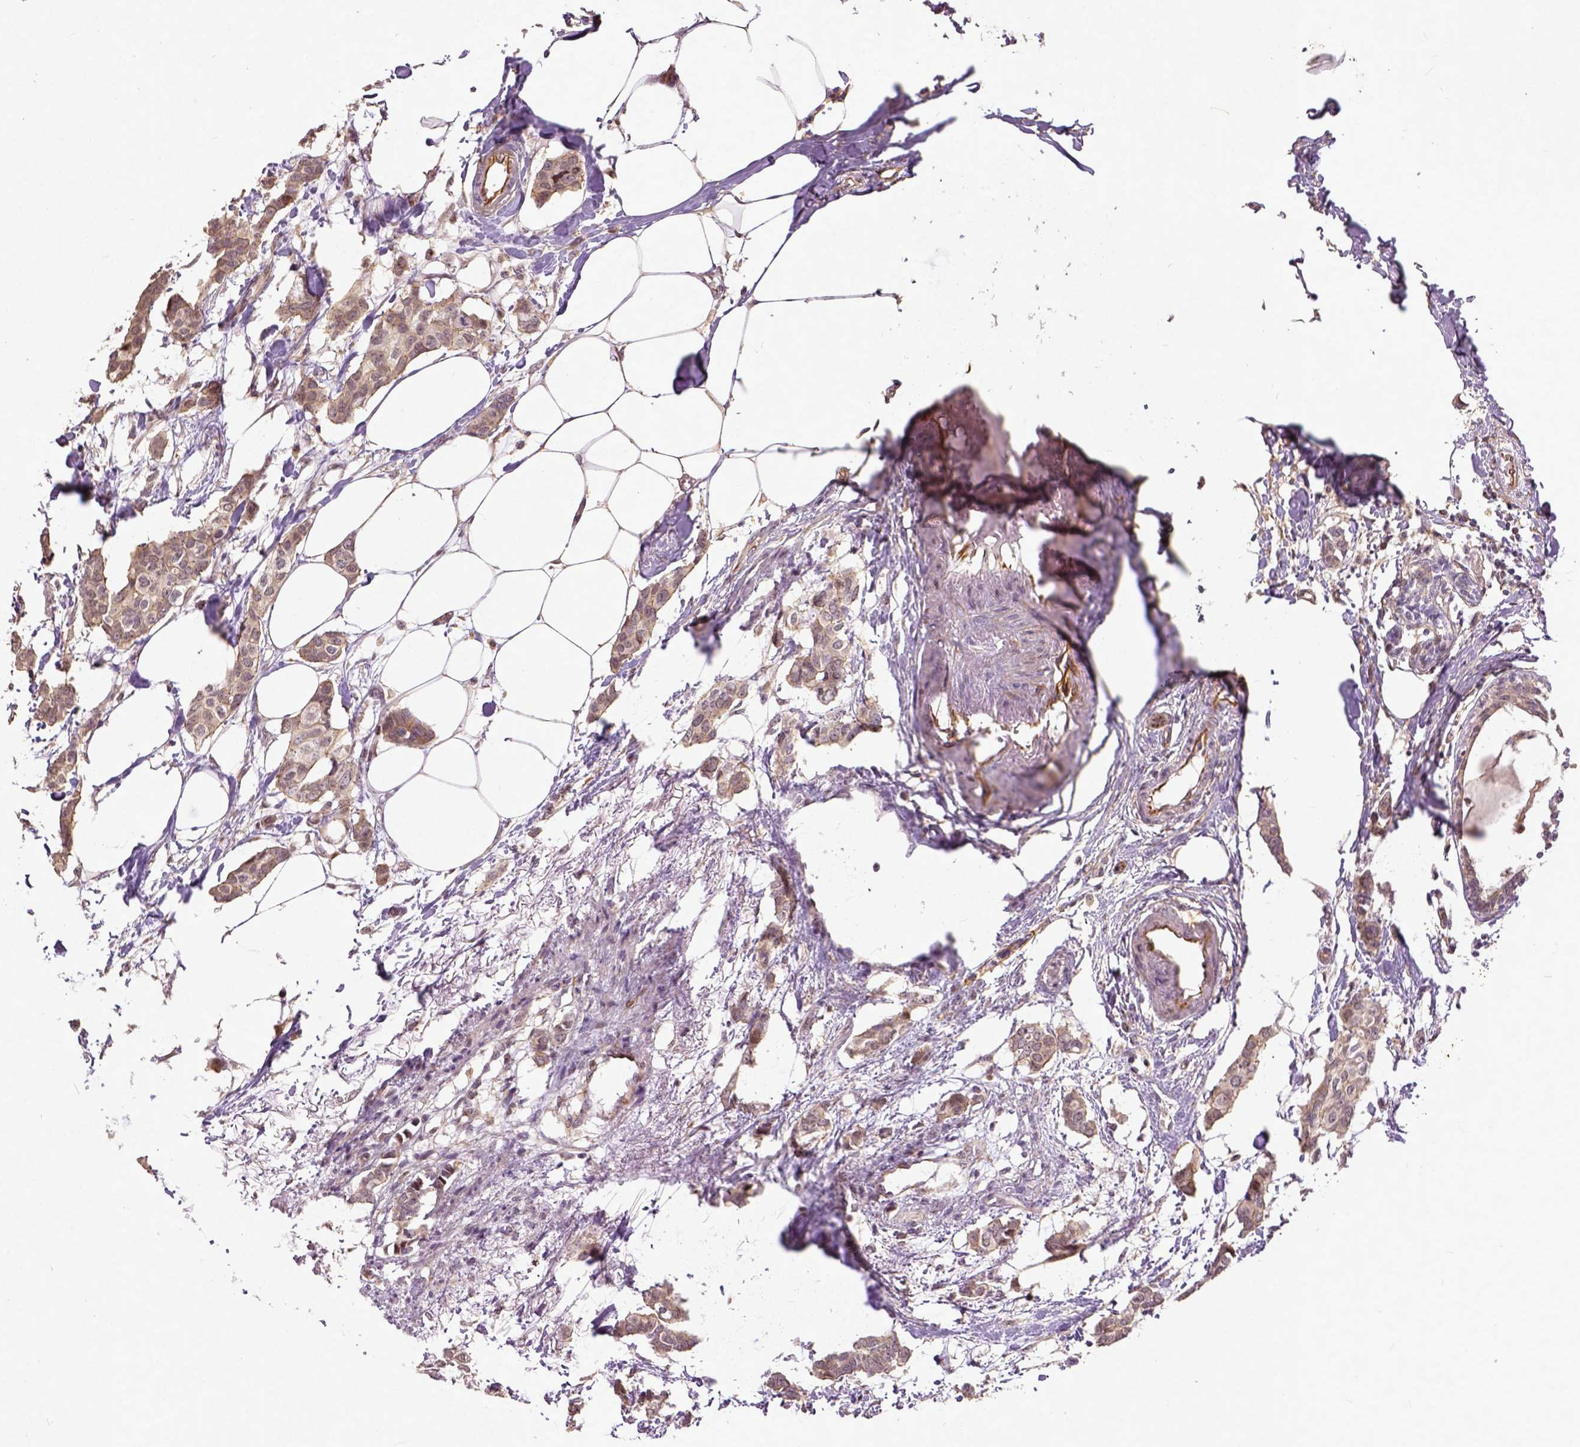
{"staining": {"intensity": "weak", "quantity": ">75%", "location": "cytoplasmic/membranous"}, "tissue": "breast cancer", "cell_type": "Tumor cells", "image_type": "cancer", "snomed": [{"axis": "morphology", "description": "Duct carcinoma"}, {"axis": "topography", "description": "Breast"}], "caption": "Infiltrating ductal carcinoma (breast) stained with IHC demonstrates weak cytoplasmic/membranous expression in approximately >75% of tumor cells. The staining was performed using DAB (3,3'-diaminobenzidine) to visualize the protein expression in brown, while the nuclei were stained in blue with hematoxylin (Magnification: 20x).", "gene": "DICER1", "patient": {"sex": "female", "age": 62}}